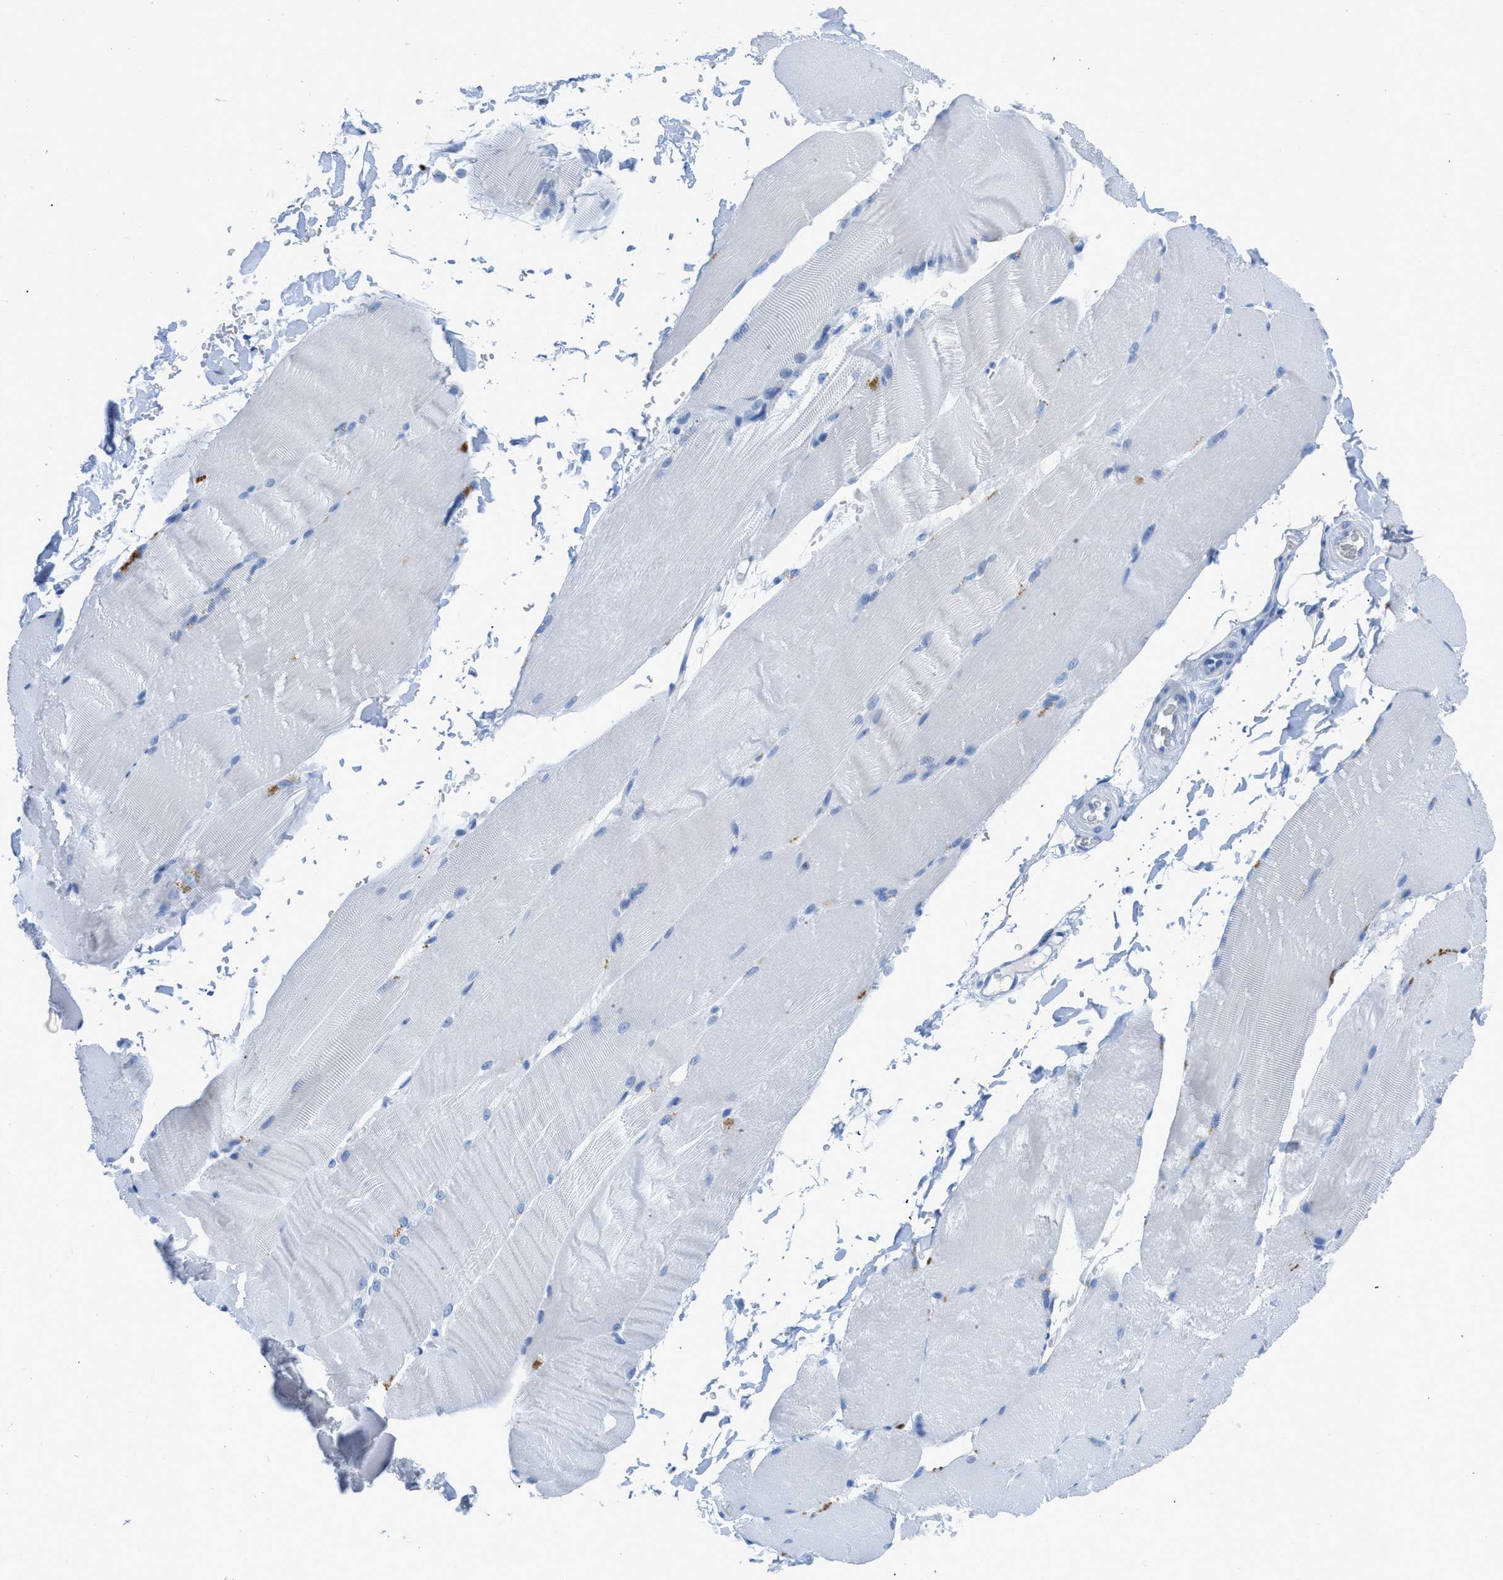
{"staining": {"intensity": "negative", "quantity": "none", "location": "none"}, "tissue": "skeletal muscle", "cell_type": "Myocytes", "image_type": "normal", "snomed": [{"axis": "morphology", "description": "Normal tissue, NOS"}, {"axis": "topography", "description": "Skin"}, {"axis": "topography", "description": "Skeletal muscle"}], "caption": "Immunohistochemistry (IHC) histopathology image of normal skeletal muscle: human skeletal muscle stained with DAB (3,3'-diaminobenzidine) demonstrates no significant protein staining in myocytes.", "gene": "TCL1A", "patient": {"sex": "male", "age": 83}}